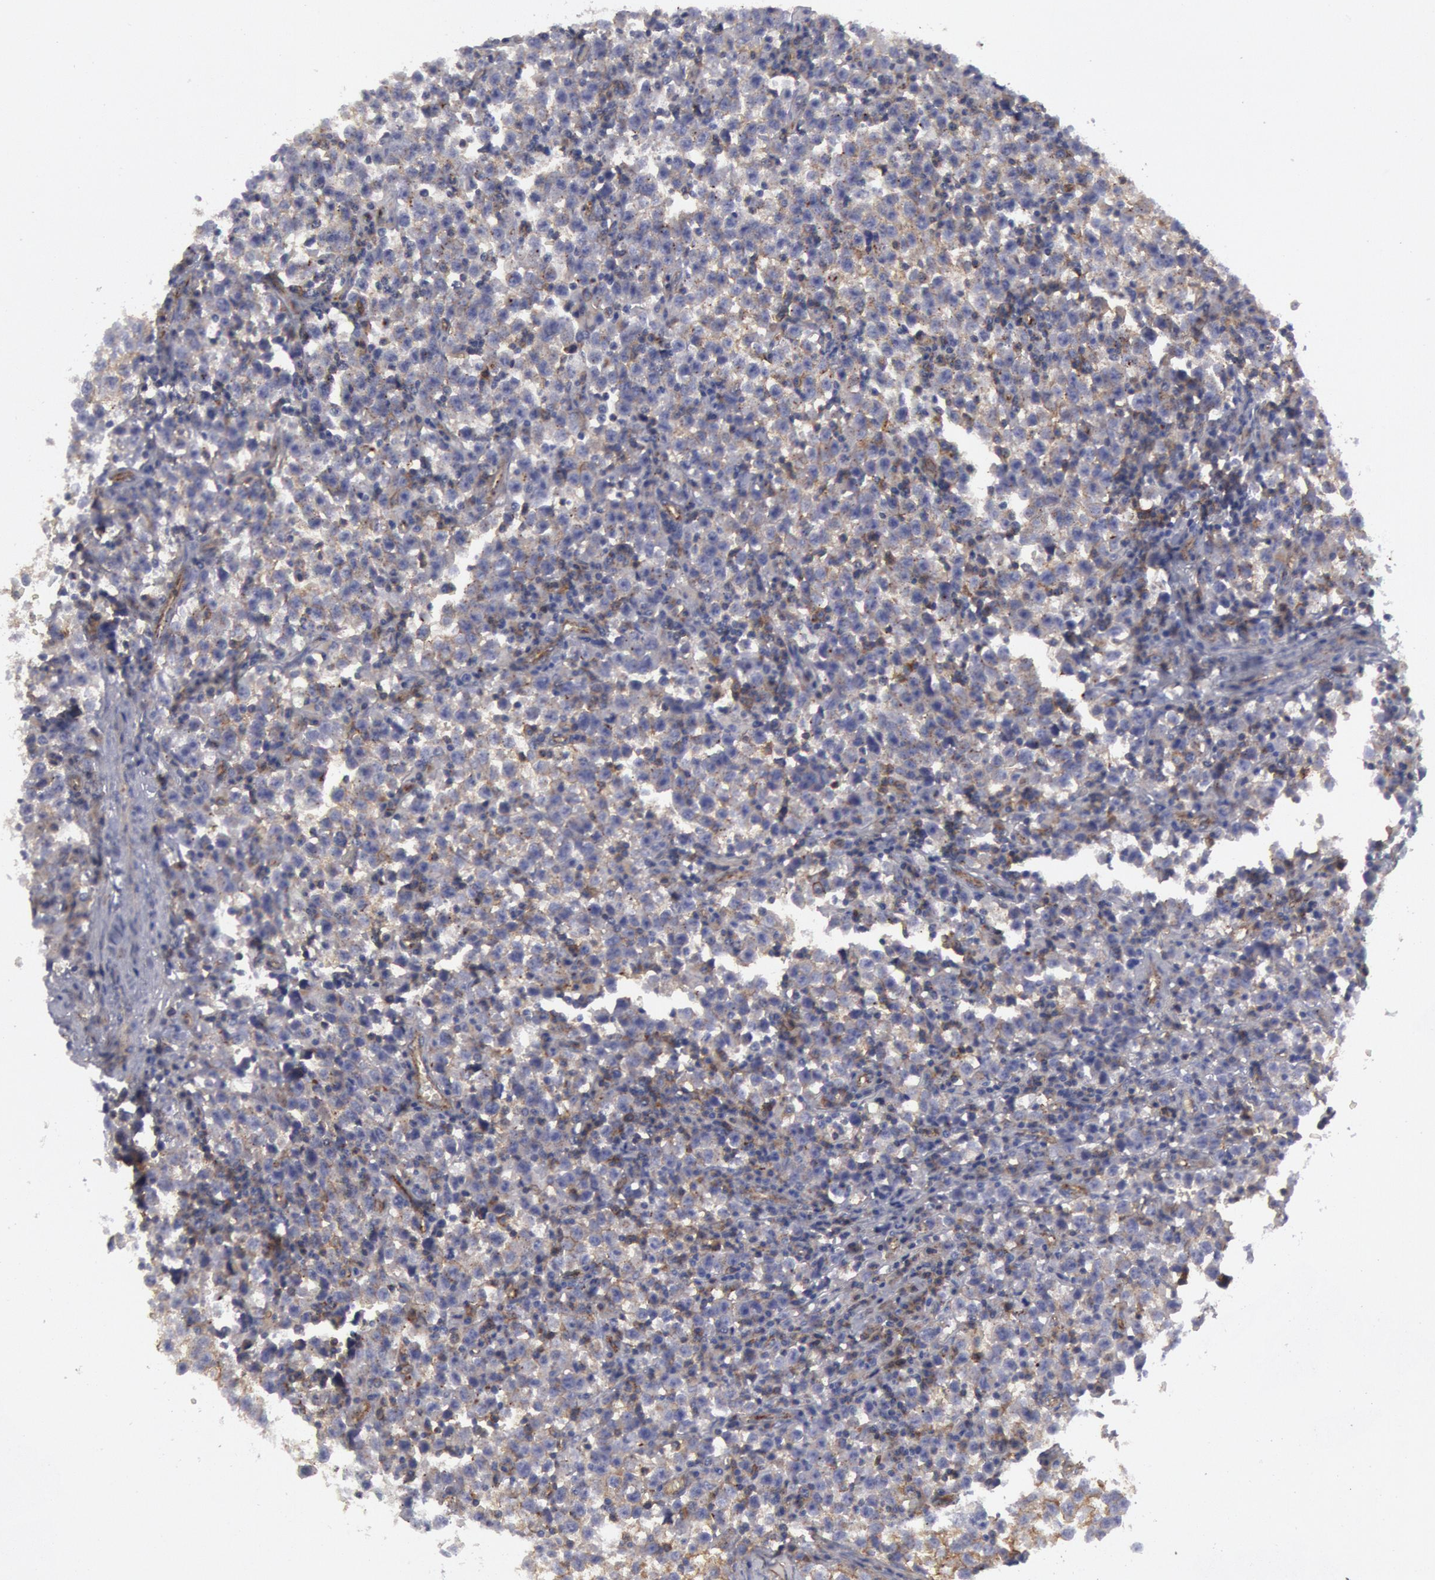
{"staining": {"intensity": "negative", "quantity": "none", "location": "none"}, "tissue": "testis cancer", "cell_type": "Tumor cells", "image_type": "cancer", "snomed": [{"axis": "morphology", "description": "Seminoma, NOS"}, {"axis": "topography", "description": "Testis"}], "caption": "DAB (3,3'-diaminobenzidine) immunohistochemical staining of testis cancer reveals no significant staining in tumor cells.", "gene": "FLOT1", "patient": {"sex": "male", "age": 35}}